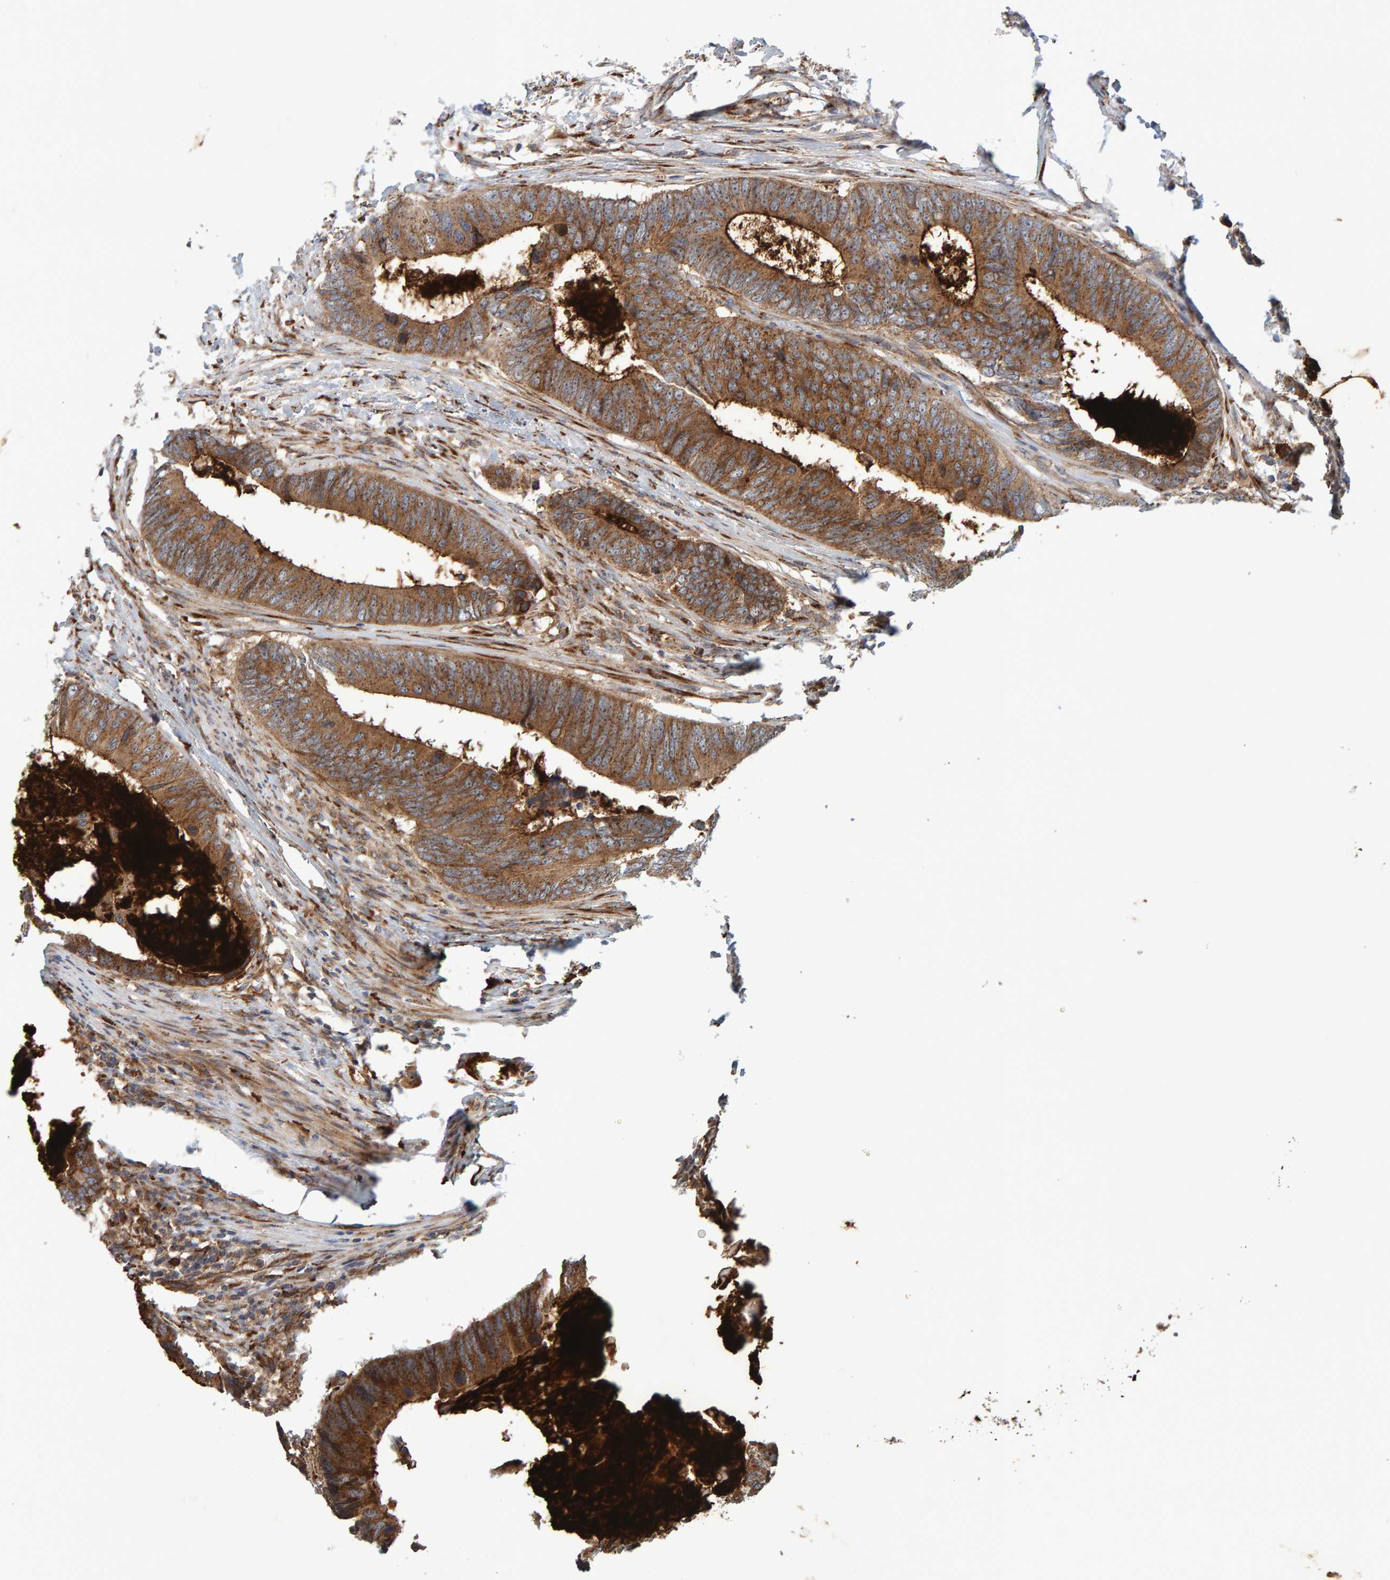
{"staining": {"intensity": "strong", "quantity": ">75%", "location": "cytoplasmic/membranous"}, "tissue": "colorectal cancer", "cell_type": "Tumor cells", "image_type": "cancer", "snomed": [{"axis": "morphology", "description": "Adenocarcinoma, NOS"}, {"axis": "topography", "description": "Colon"}], "caption": "The photomicrograph demonstrates staining of colorectal adenocarcinoma, revealing strong cytoplasmic/membranous protein staining (brown color) within tumor cells.", "gene": "BAIAP2", "patient": {"sex": "male", "age": 56}}